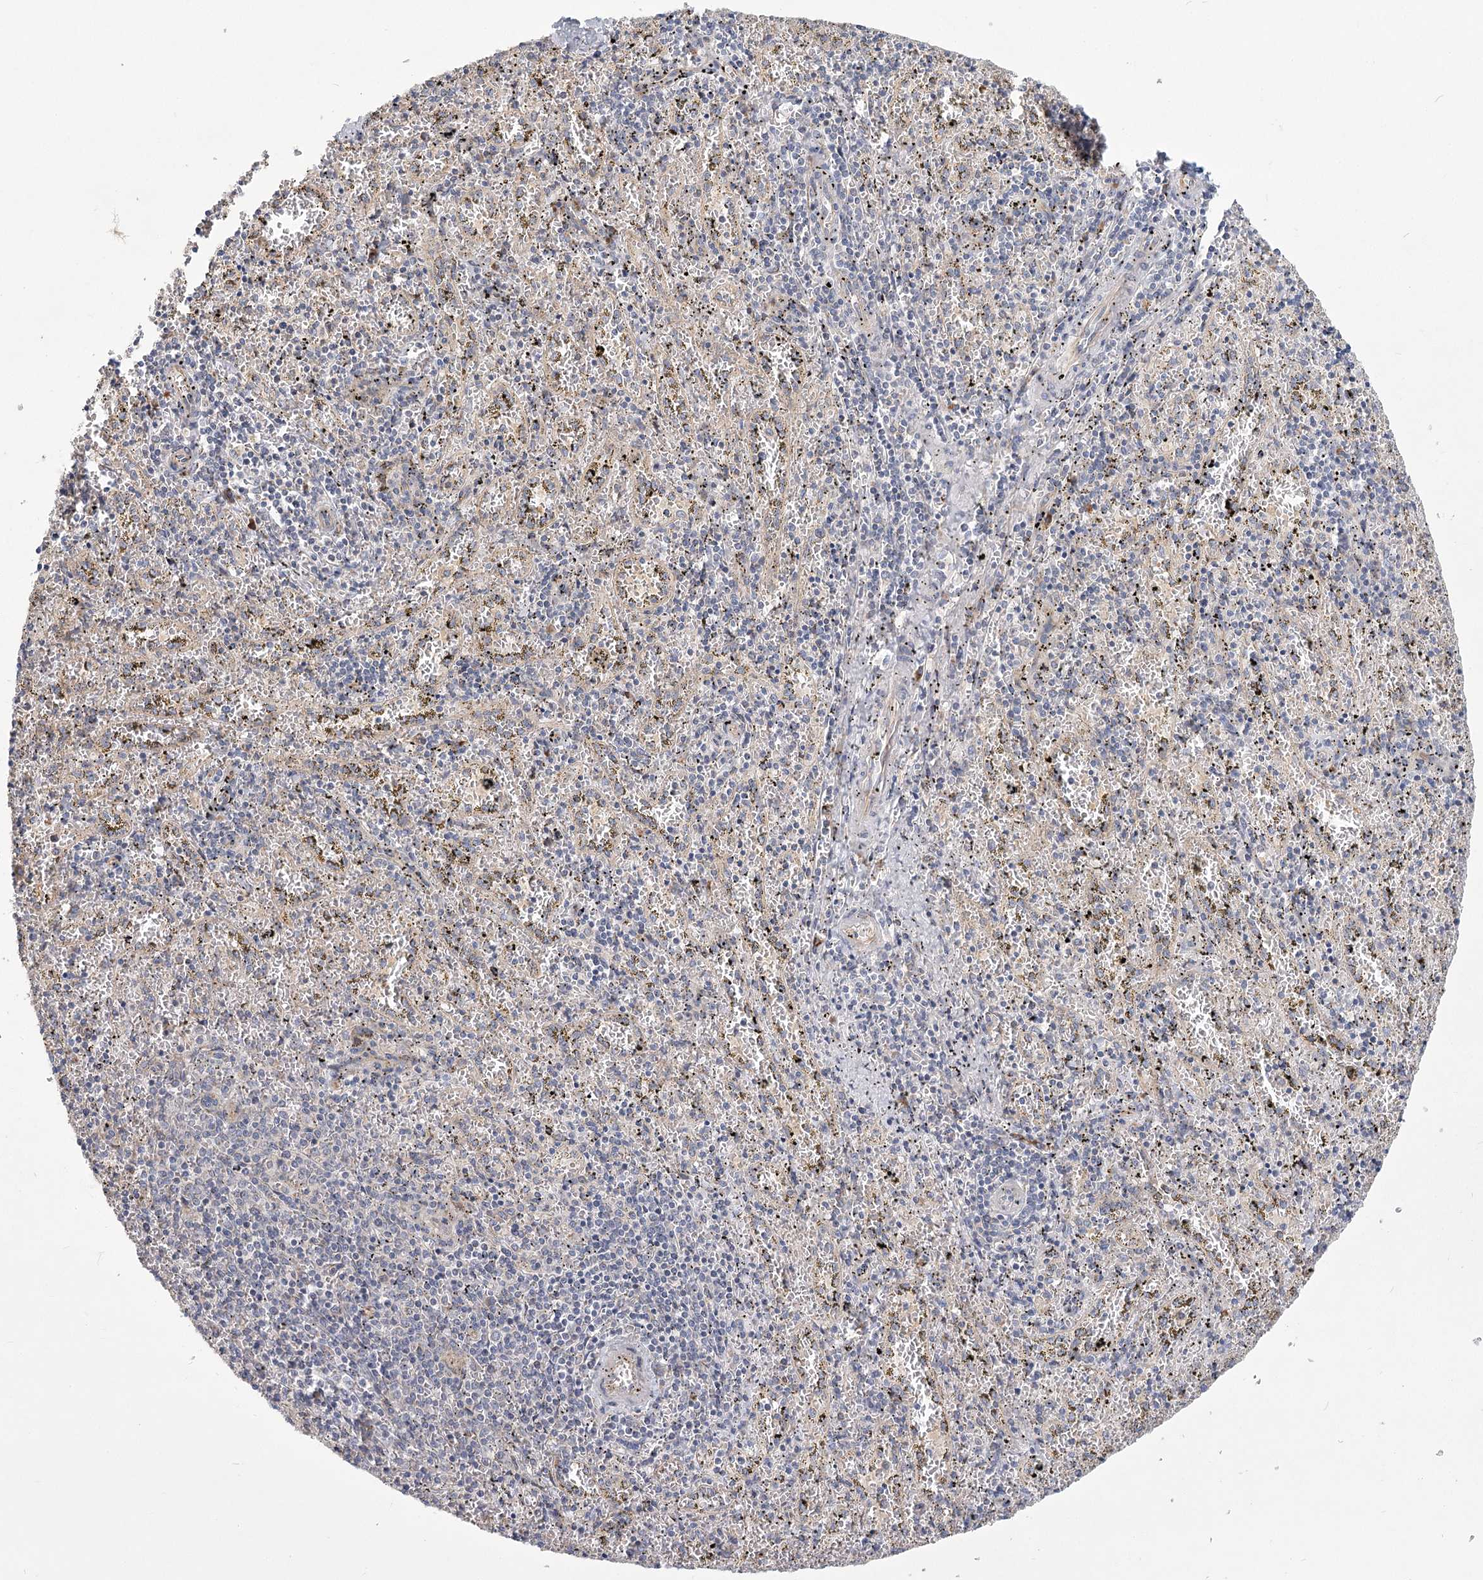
{"staining": {"intensity": "moderate", "quantity": "<25%", "location": "cytoplasmic/membranous"}, "tissue": "spleen", "cell_type": "Cells in red pulp", "image_type": "normal", "snomed": [{"axis": "morphology", "description": "Normal tissue, NOS"}, {"axis": "topography", "description": "Spleen"}], "caption": "A high-resolution photomicrograph shows immunohistochemistry (IHC) staining of benign spleen, which reveals moderate cytoplasmic/membranous staining in approximately <25% of cells in red pulp.", "gene": "CNTLN", "patient": {"sex": "male", "age": 11}}